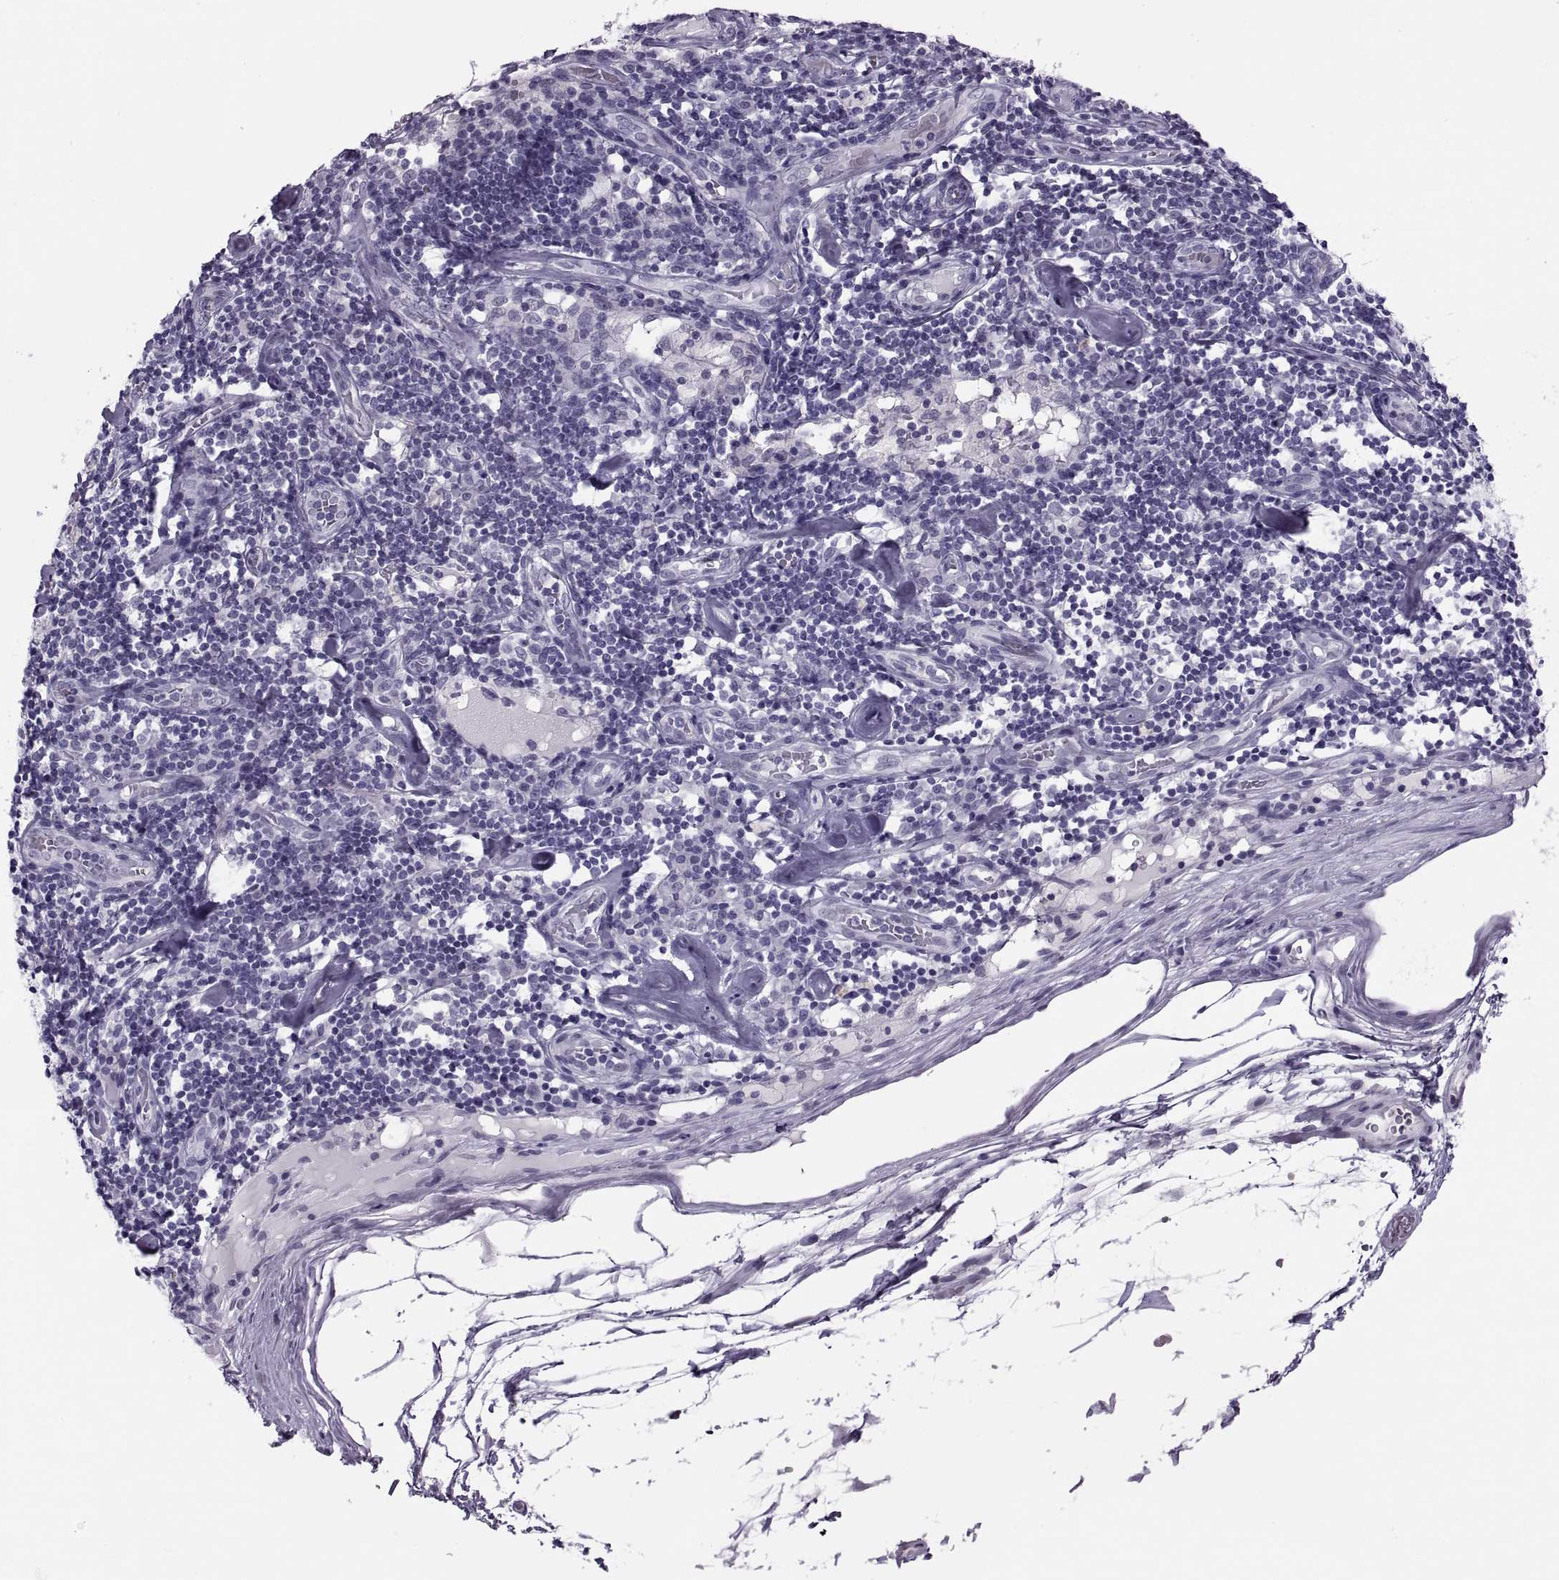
{"staining": {"intensity": "negative", "quantity": "none", "location": "none"}, "tissue": "melanoma", "cell_type": "Tumor cells", "image_type": "cancer", "snomed": [{"axis": "morphology", "description": "Malignant melanoma, Metastatic site"}, {"axis": "topography", "description": "Lymph node"}], "caption": "Tumor cells show no significant protein positivity in melanoma.", "gene": "SYNGR4", "patient": {"sex": "female", "age": 64}}